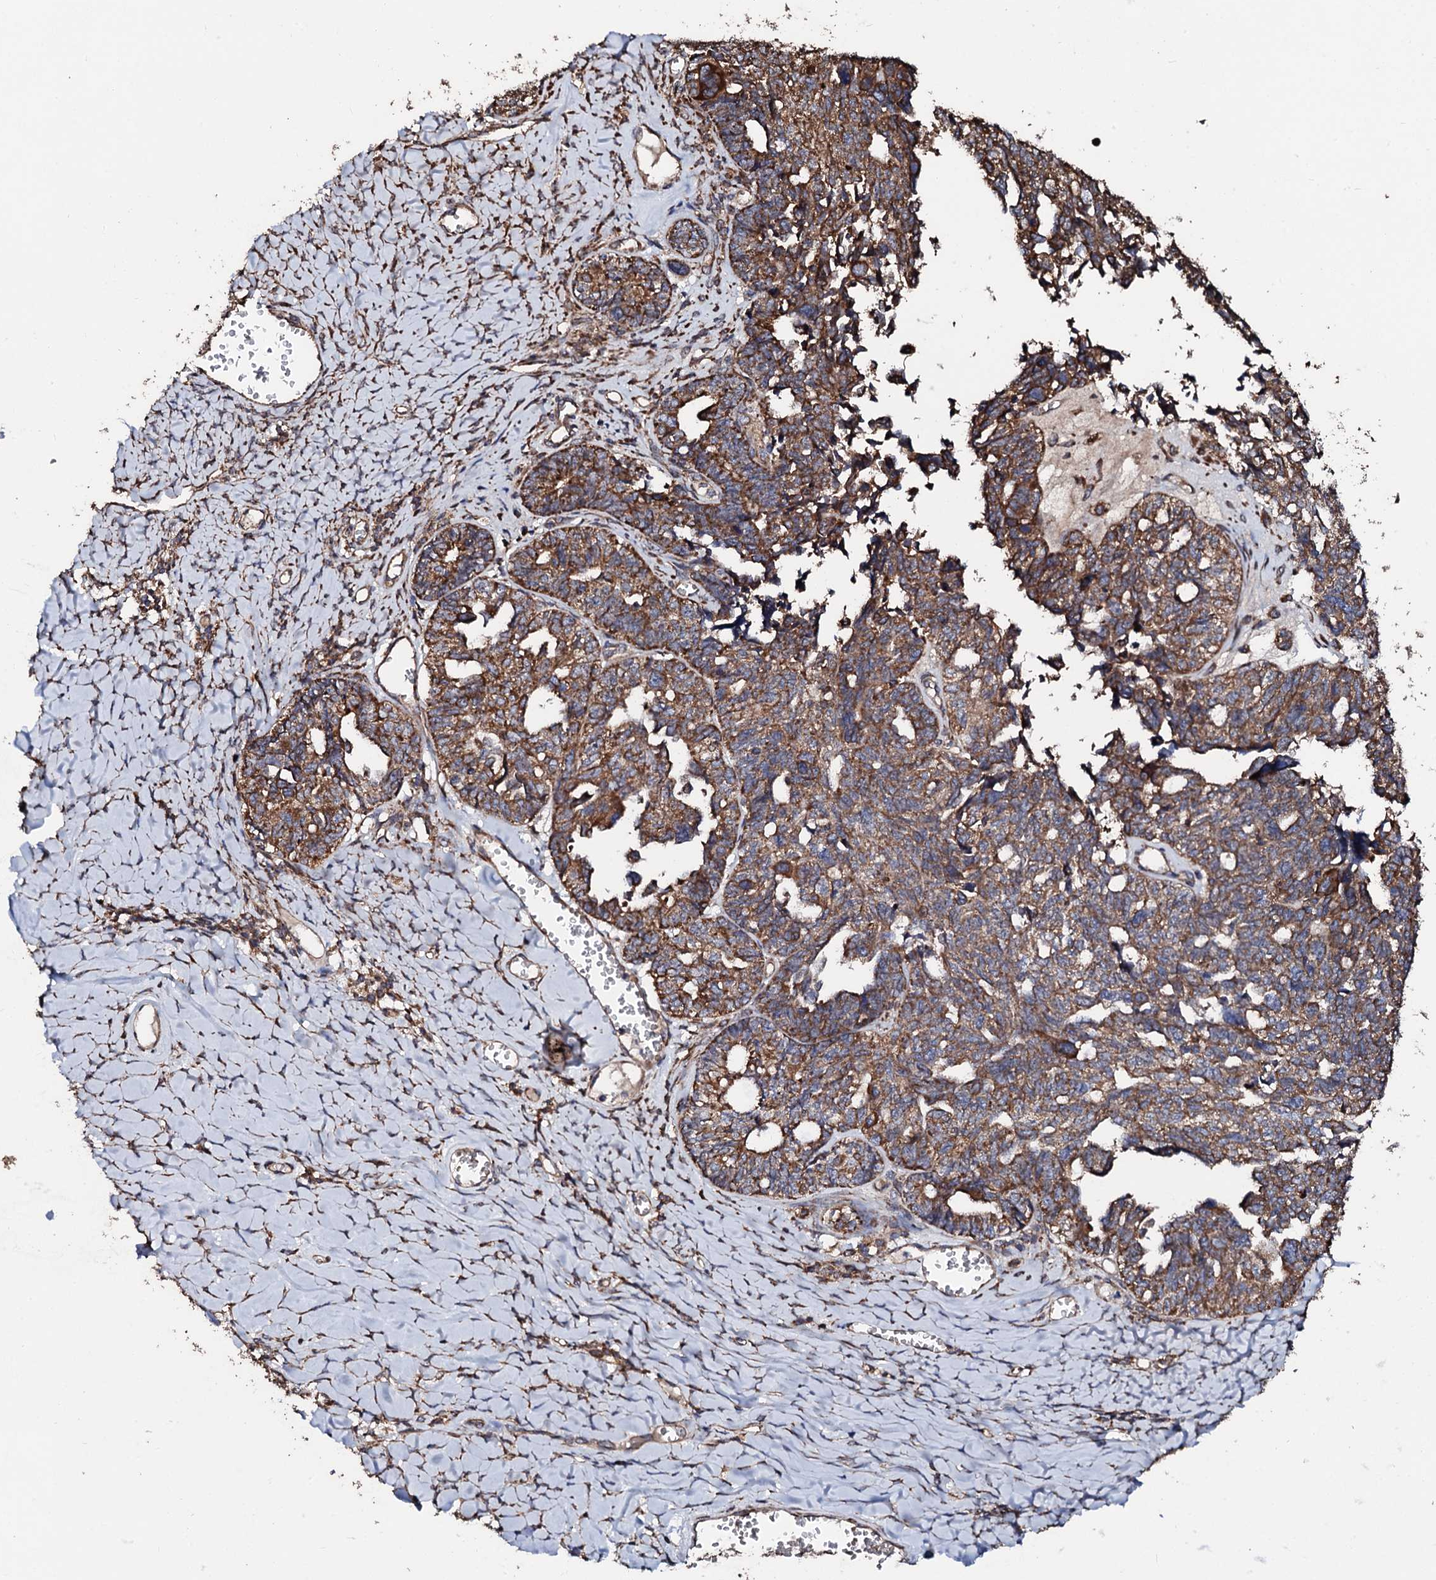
{"staining": {"intensity": "moderate", "quantity": ">75%", "location": "cytoplasmic/membranous"}, "tissue": "ovarian cancer", "cell_type": "Tumor cells", "image_type": "cancer", "snomed": [{"axis": "morphology", "description": "Cystadenocarcinoma, serous, NOS"}, {"axis": "topography", "description": "Ovary"}], "caption": "This micrograph exhibits immunohistochemistry (IHC) staining of ovarian cancer, with medium moderate cytoplasmic/membranous expression in approximately >75% of tumor cells.", "gene": "CKAP5", "patient": {"sex": "female", "age": 79}}